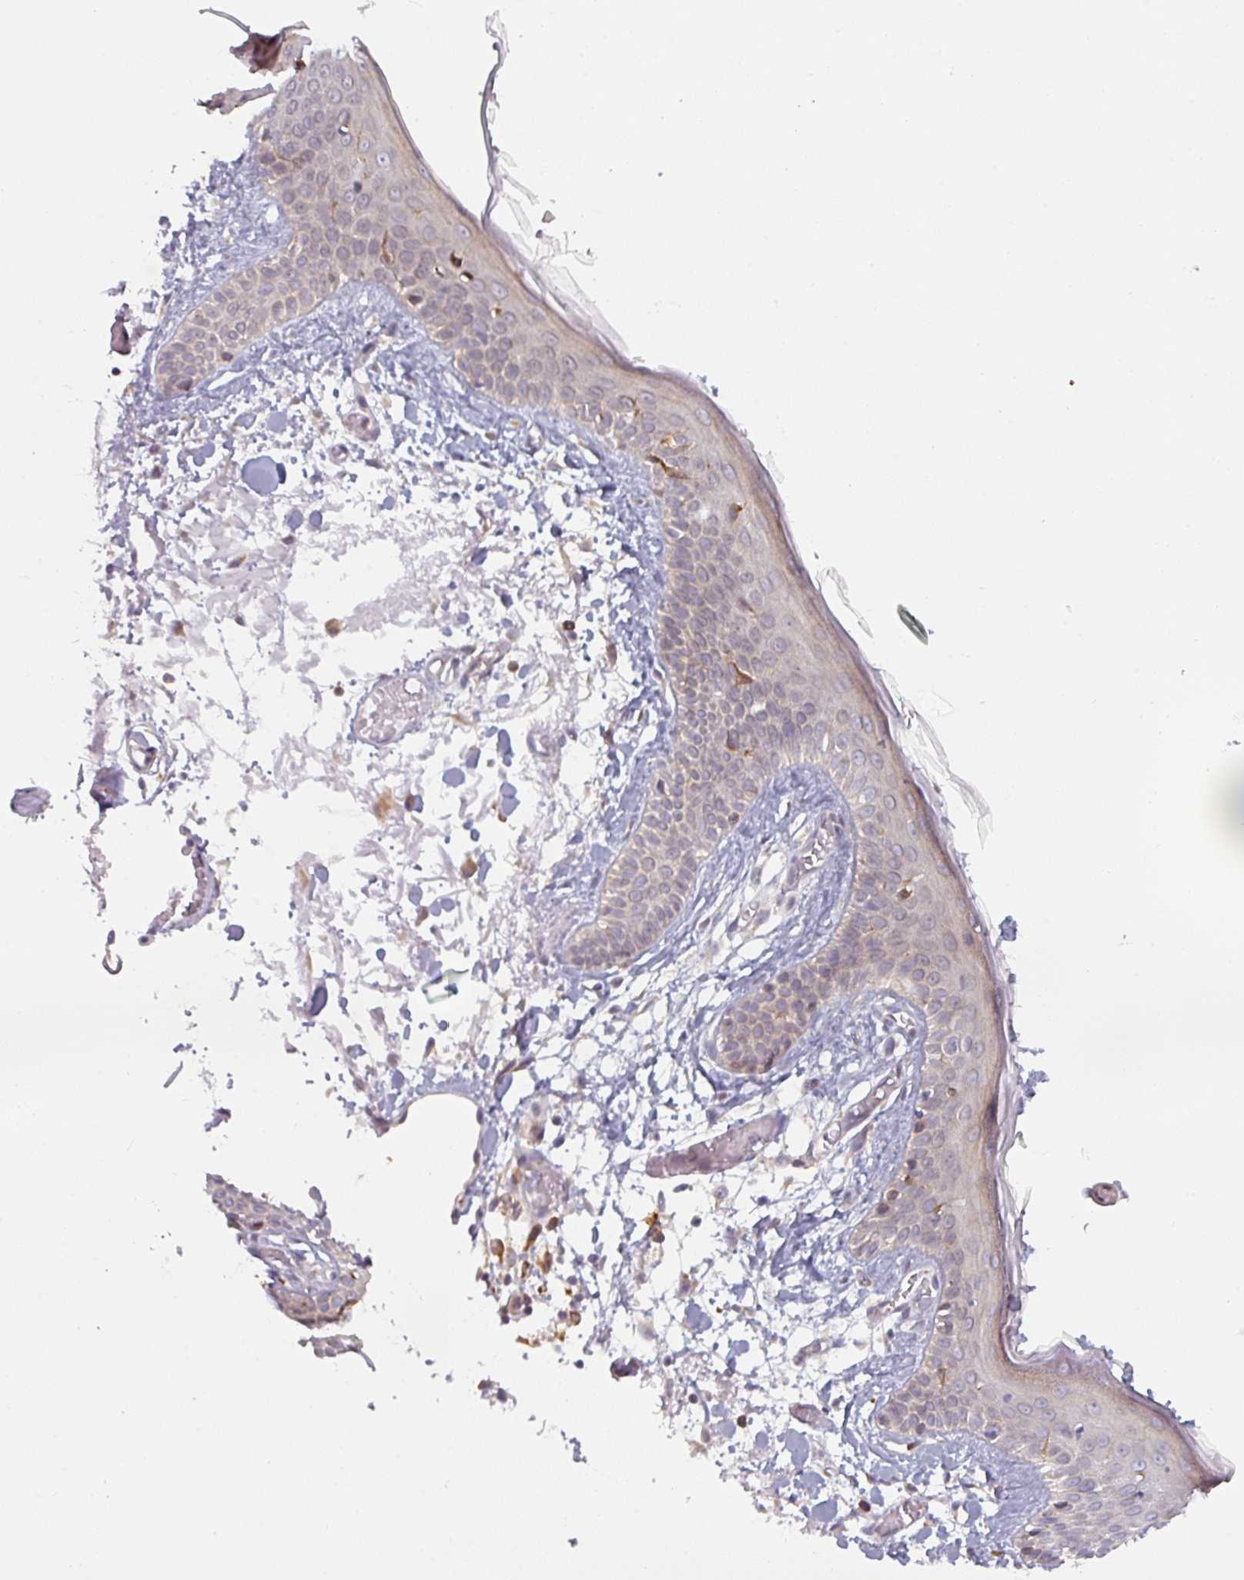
{"staining": {"intensity": "negative", "quantity": "none", "location": "none"}, "tissue": "skin", "cell_type": "Fibroblasts", "image_type": "normal", "snomed": [{"axis": "morphology", "description": "Normal tissue, NOS"}, {"axis": "topography", "description": "Skin"}], "caption": "An immunohistochemistry (IHC) photomicrograph of normal skin is shown. There is no staining in fibroblasts of skin.", "gene": "TAPT1", "patient": {"sex": "male", "age": 79}}